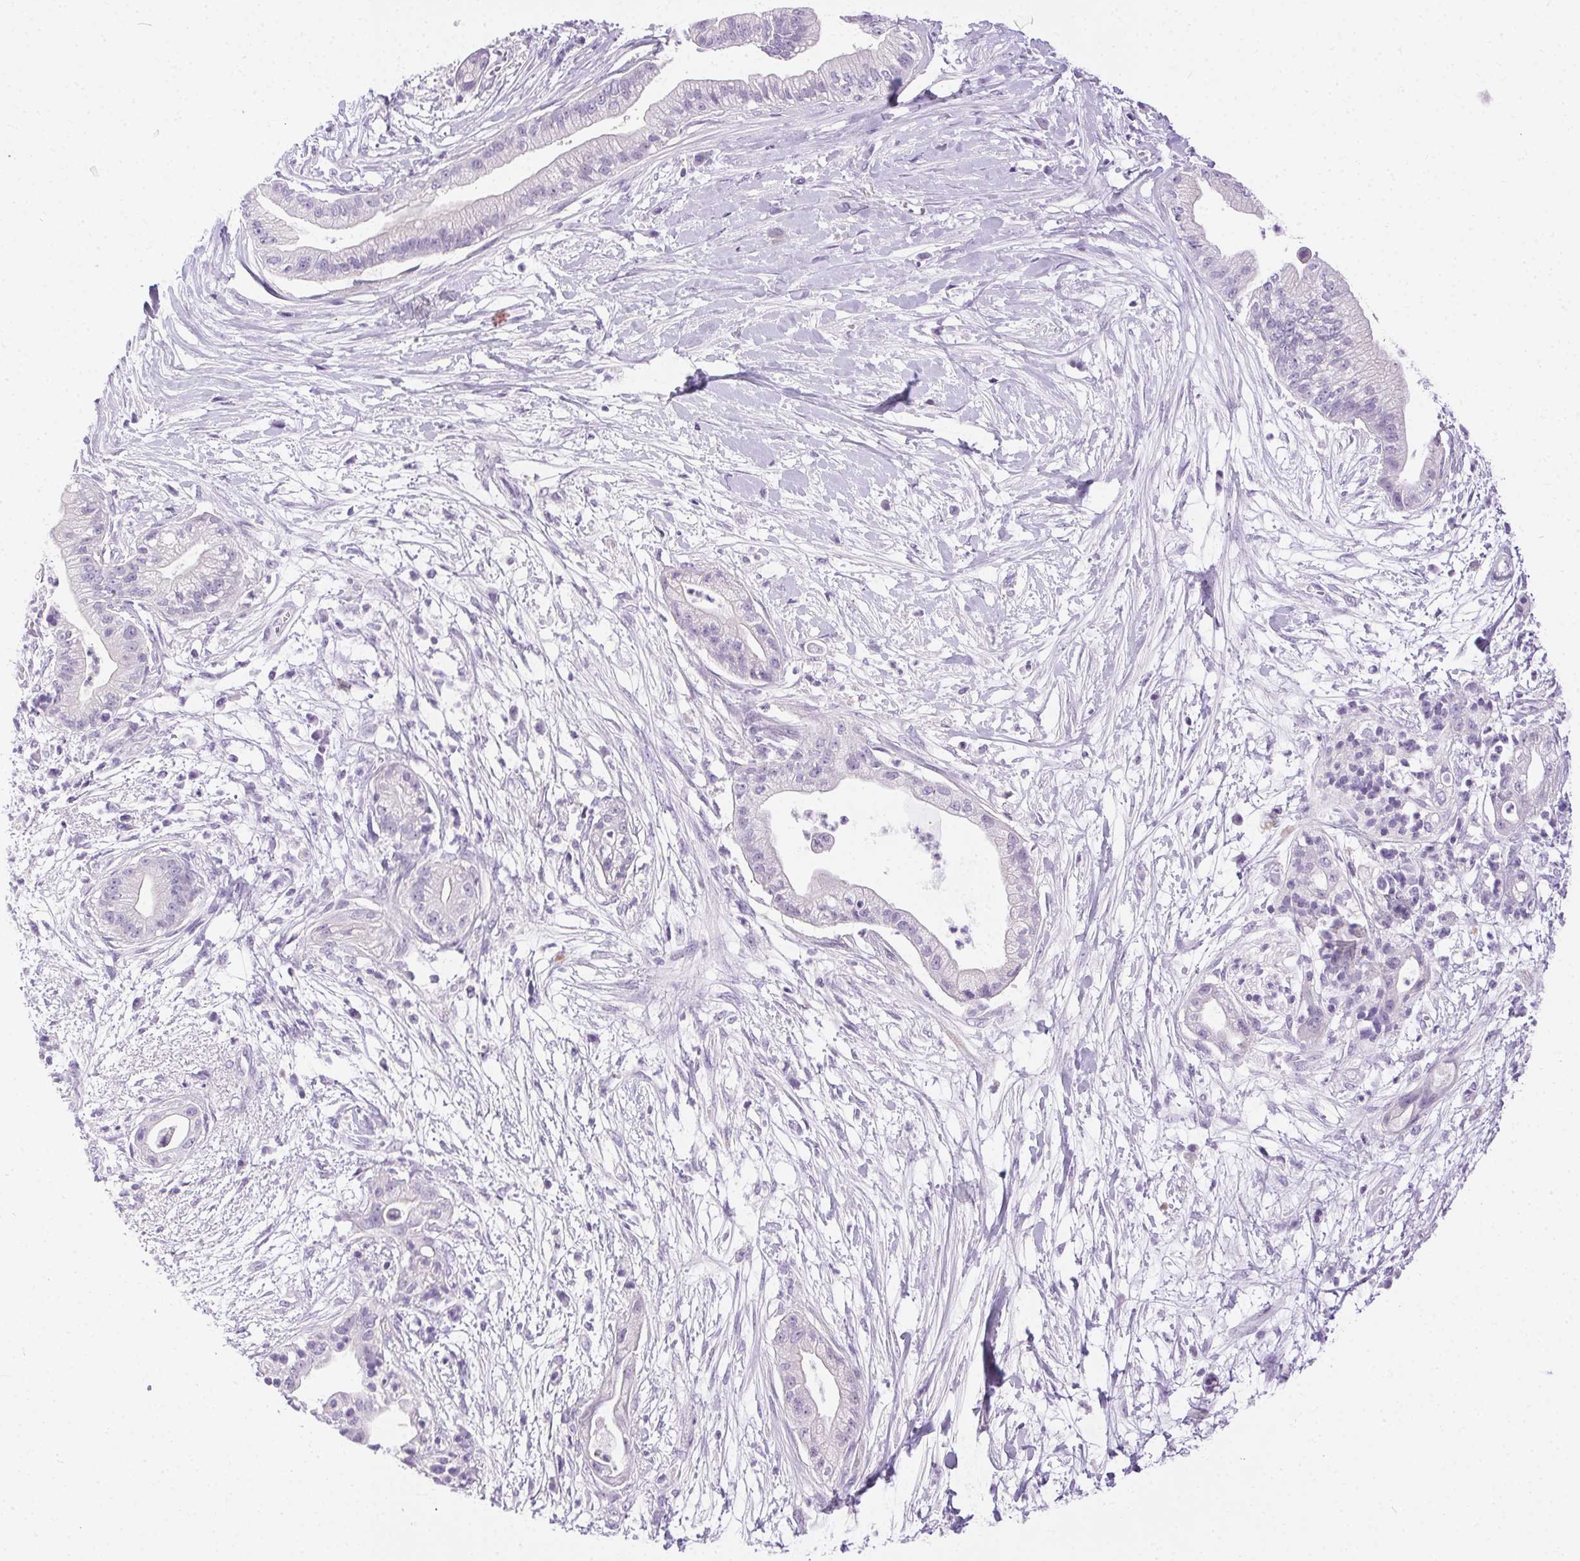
{"staining": {"intensity": "negative", "quantity": "none", "location": "none"}, "tissue": "pancreatic cancer", "cell_type": "Tumor cells", "image_type": "cancer", "snomed": [{"axis": "morphology", "description": "Normal tissue, NOS"}, {"axis": "morphology", "description": "Adenocarcinoma, NOS"}, {"axis": "topography", "description": "Lymph node"}, {"axis": "topography", "description": "Pancreas"}], "caption": "Immunohistochemistry histopathology image of neoplastic tissue: adenocarcinoma (pancreatic) stained with DAB (3,3'-diaminobenzidine) displays no significant protein staining in tumor cells. (DAB IHC visualized using brightfield microscopy, high magnification).", "gene": "C20orf85", "patient": {"sex": "female", "age": 58}}